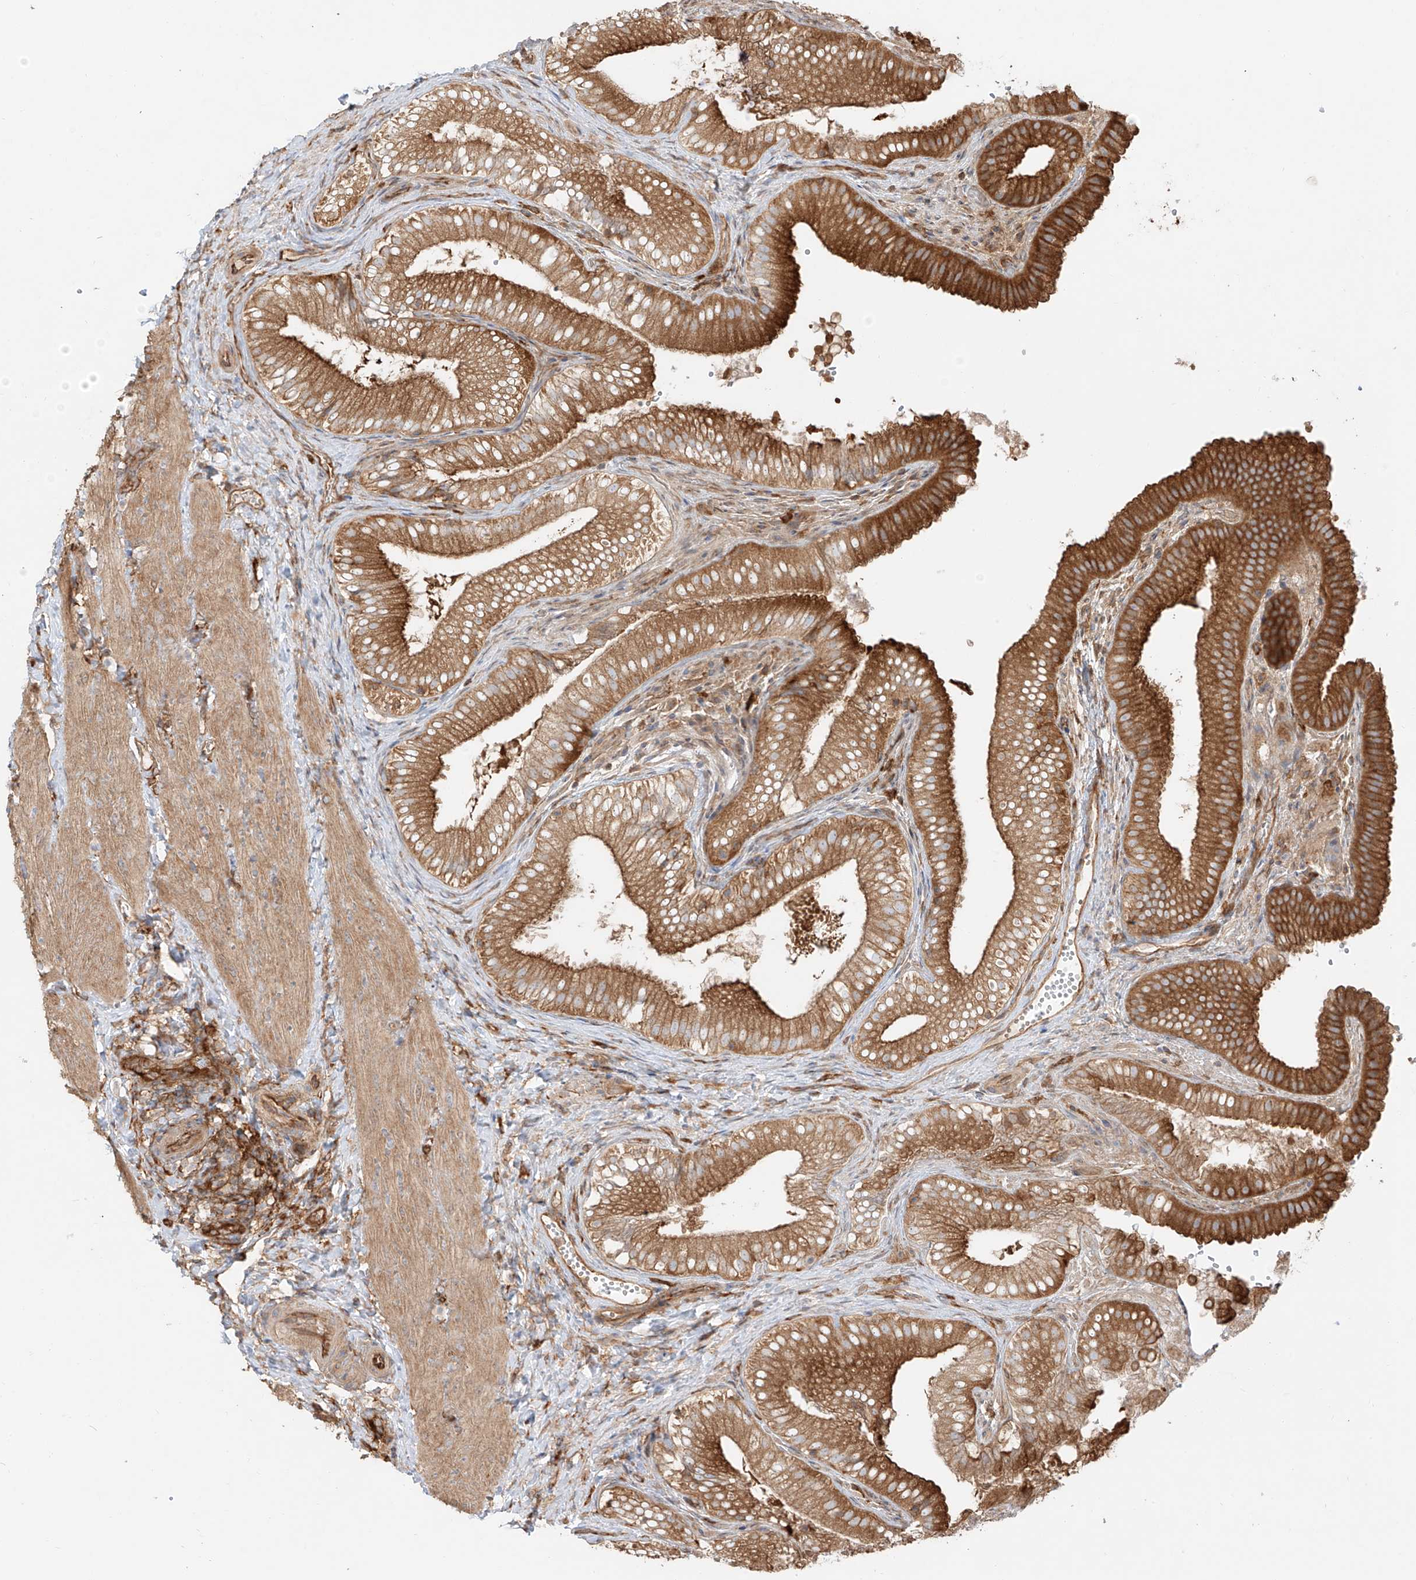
{"staining": {"intensity": "strong", "quantity": ">75%", "location": "cytoplasmic/membranous"}, "tissue": "gallbladder", "cell_type": "Glandular cells", "image_type": "normal", "snomed": [{"axis": "morphology", "description": "Normal tissue, NOS"}, {"axis": "topography", "description": "Gallbladder"}], "caption": "An image showing strong cytoplasmic/membranous expression in approximately >75% of glandular cells in unremarkable gallbladder, as visualized by brown immunohistochemical staining.", "gene": "SNX9", "patient": {"sex": "female", "age": 30}}